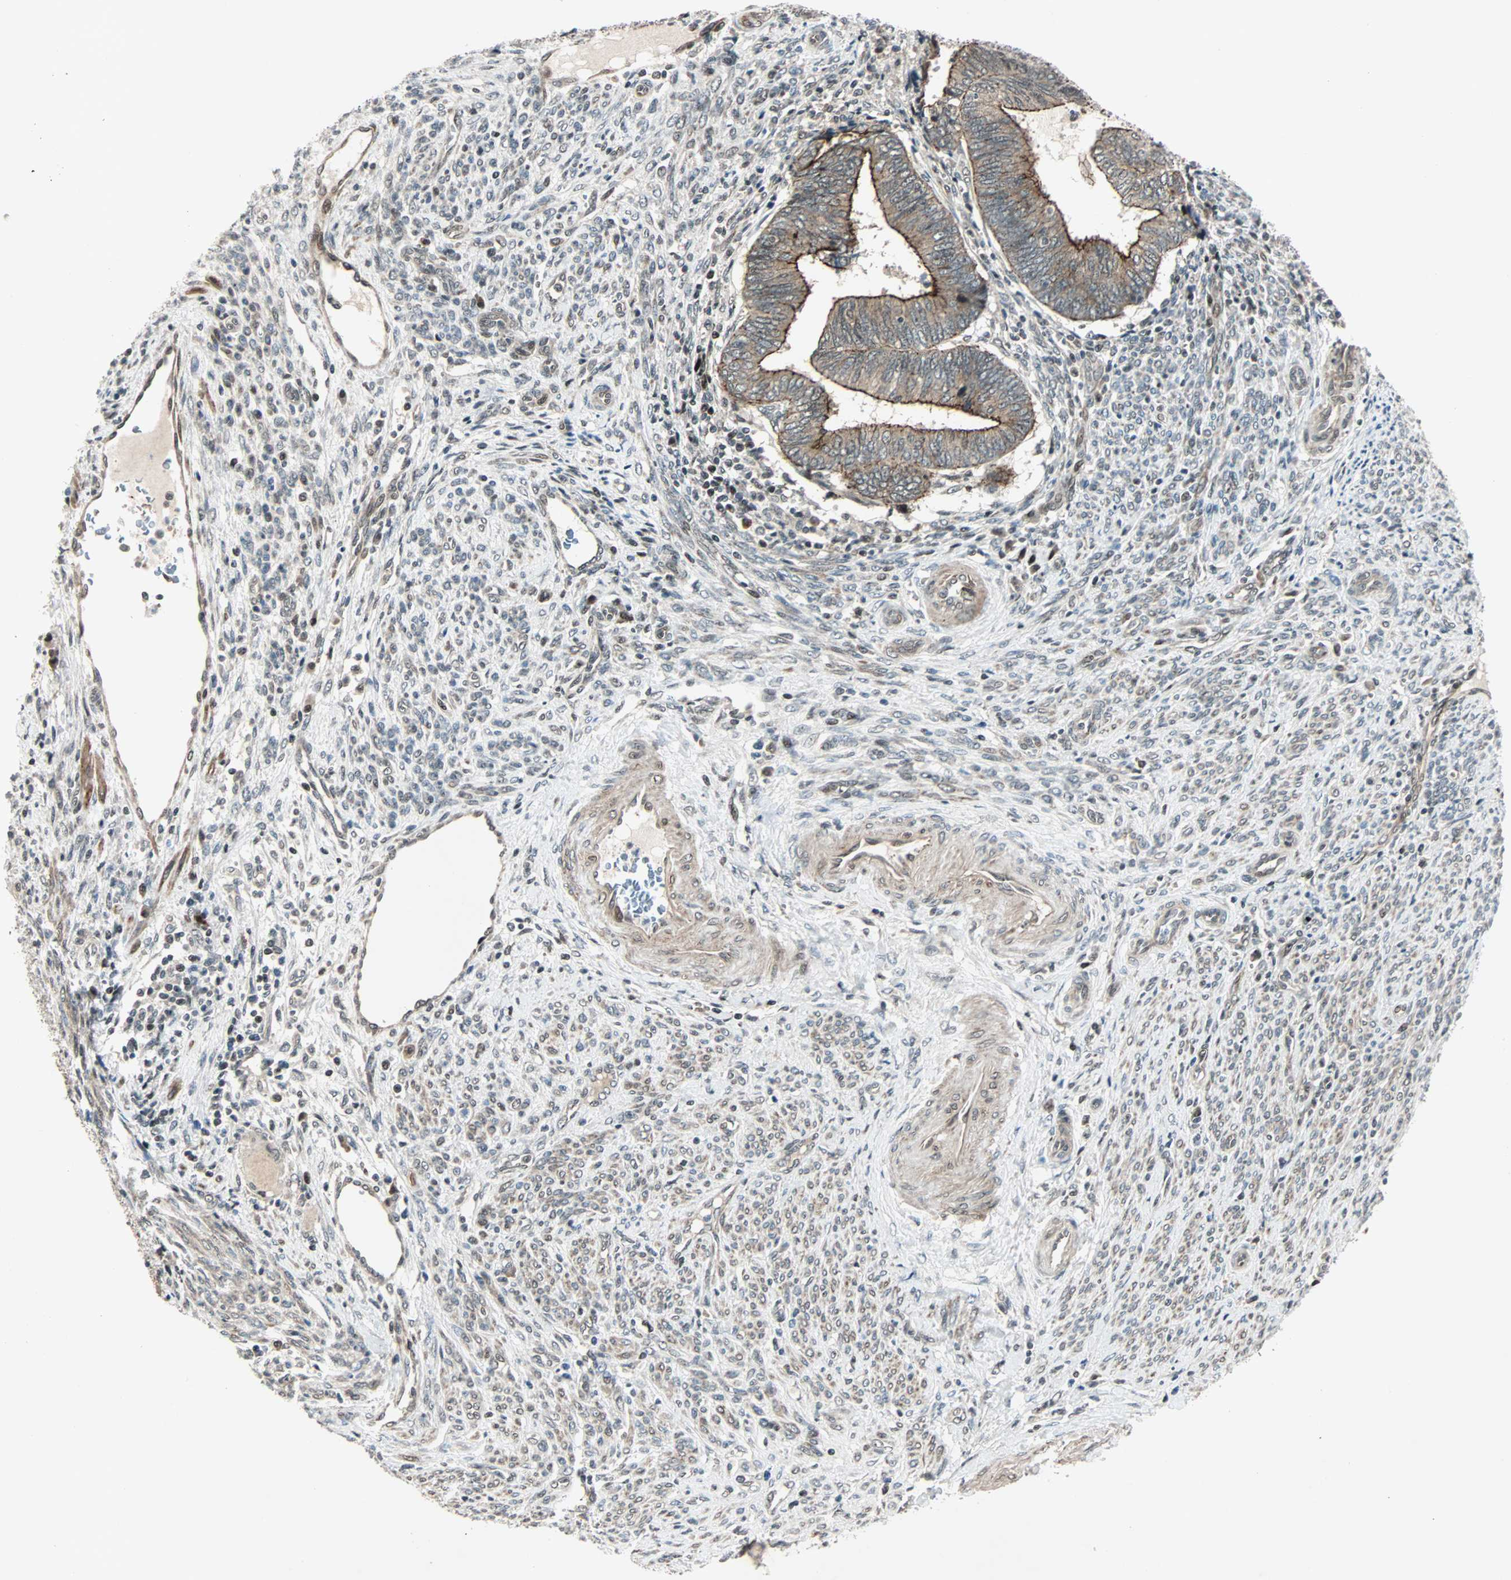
{"staining": {"intensity": "strong", "quantity": "25%-75%", "location": "cytoplasmic/membranous"}, "tissue": "endometrial cancer", "cell_type": "Tumor cells", "image_type": "cancer", "snomed": [{"axis": "morphology", "description": "Adenocarcinoma, NOS"}, {"axis": "topography", "description": "Uterus"}, {"axis": "topography", "description": "Endometrium"}], "caption": "Immunohistochemical staining of human adenocarcinoma (endometrial) demonstrates strong cytoplasmic/membranous protein staining in approximately 25%-75% of tumor cells.", "gene": "CBX4", "patient": {"sex": "female", "age": 70}}